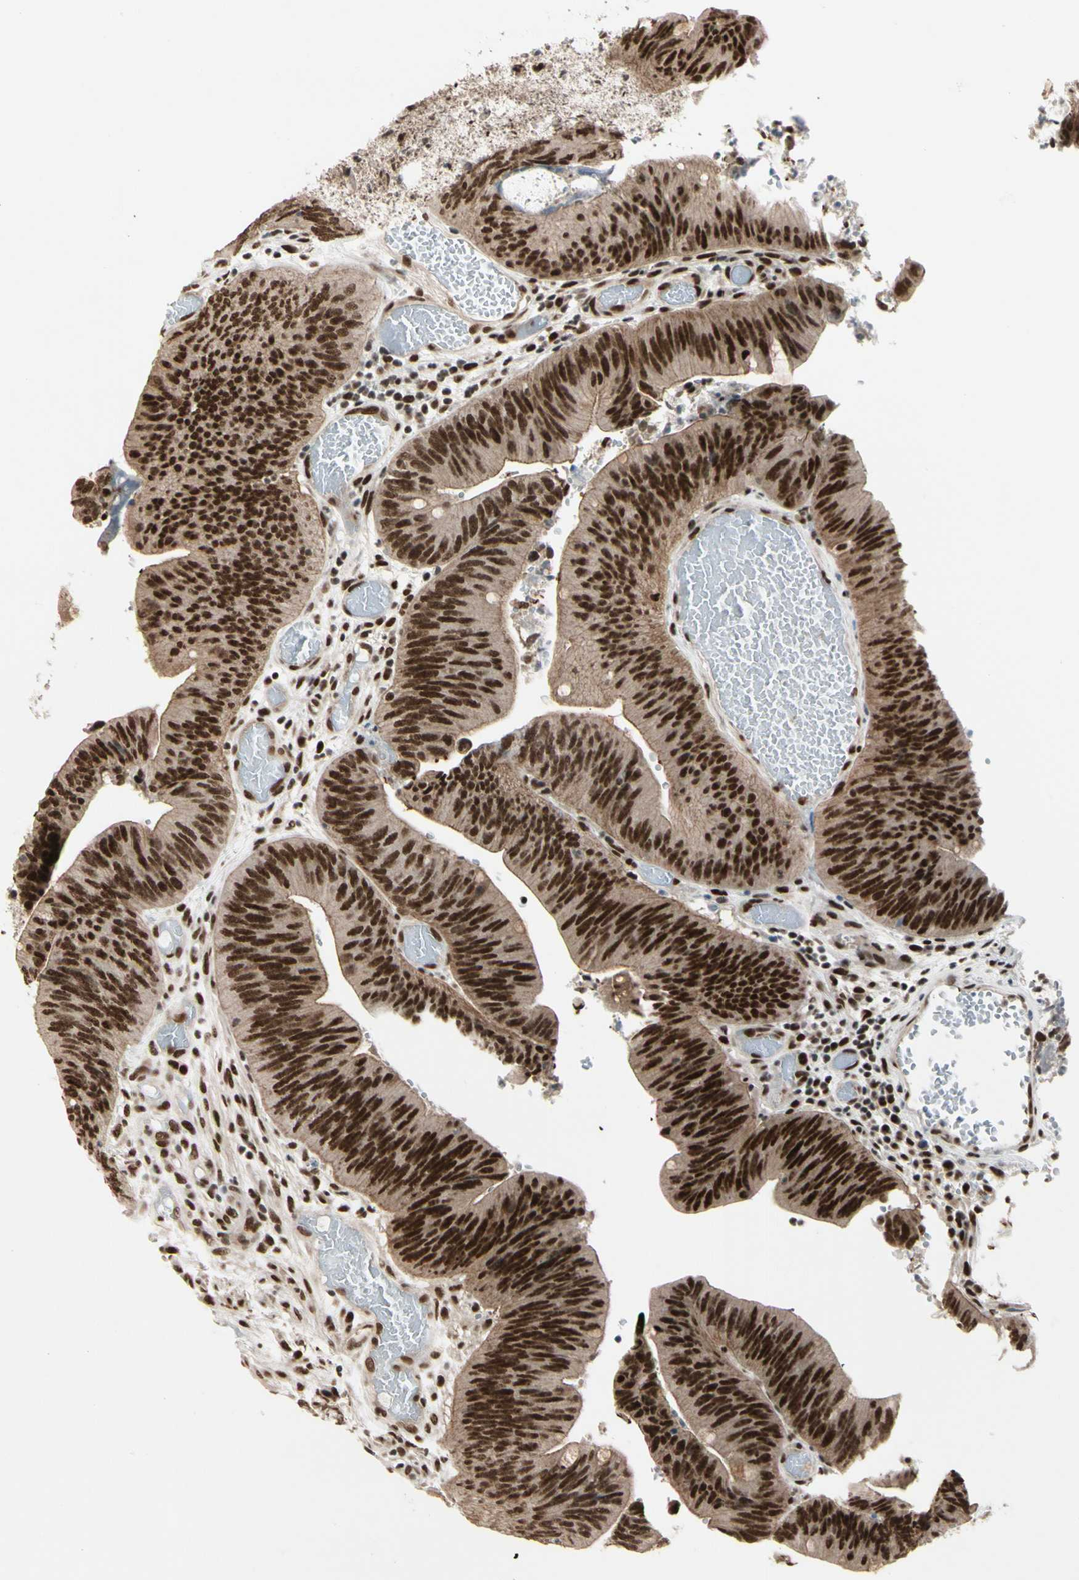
{"staining": {"intensity": "strong", "quantity": ">75%", "location": "nuclear"}, "tissue": "colorectal cancer", "cell_type": "Tumor cells", "image_type": "cancer", "snomed": [{"axis": "morphology", "description": "Adenocarcinoma, NOS"}, {"axis": "topography", "description": "Rectum"}], "caption": "DAB immunohistochemical staining of human adenocarcinoma (colorectal) reveals strong nuclear protein staining in about >75% of tumor cells.", "gene": "CHAMP1", "patient": {"sex": "female", "age": 66}}